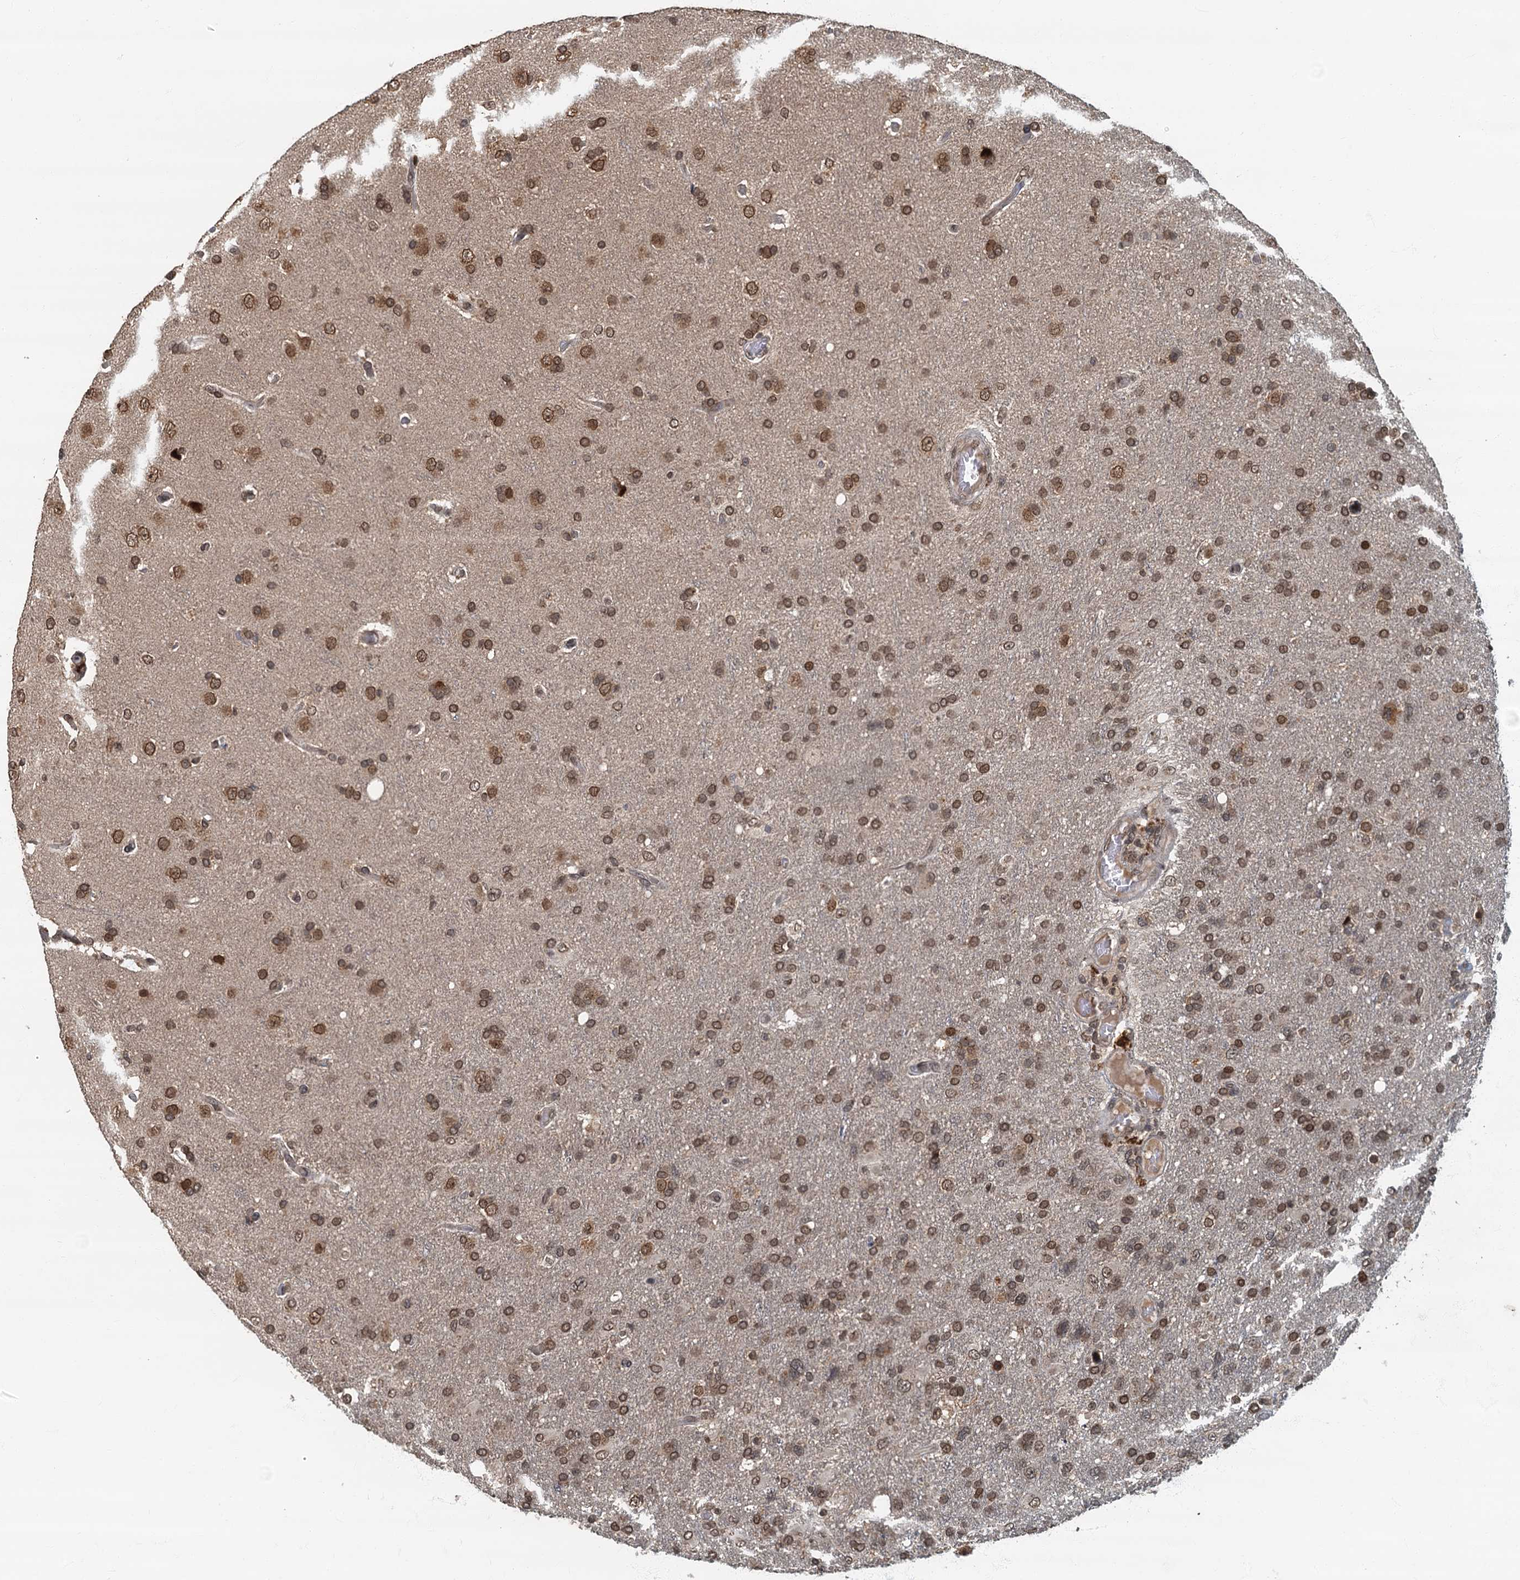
{"staining": {"intensity": "moderate", "quantity": ">75%", "location": "cytoplasmic/membranous,nuclear"}, "tissue": "glioma", "cell_type": "Tumor cells", "image_type": "cancer", "snomed": [{"axis": "morphology", "description": "Glioma, malignant, High grade"}, {"axis": "topography", "description": "Brain"}], "caption": "Tumor cells display medium levels of moderate cytoplasmic/membranous and nuclear staining in about >75% of cells in human glioma. (DAB (3,3'-diaminobenzidine) IHC, brown staining for protein, blue staining for nuclei).", "gene": "CKAP2L", "patient": {"sex": "male", "age": 61}}